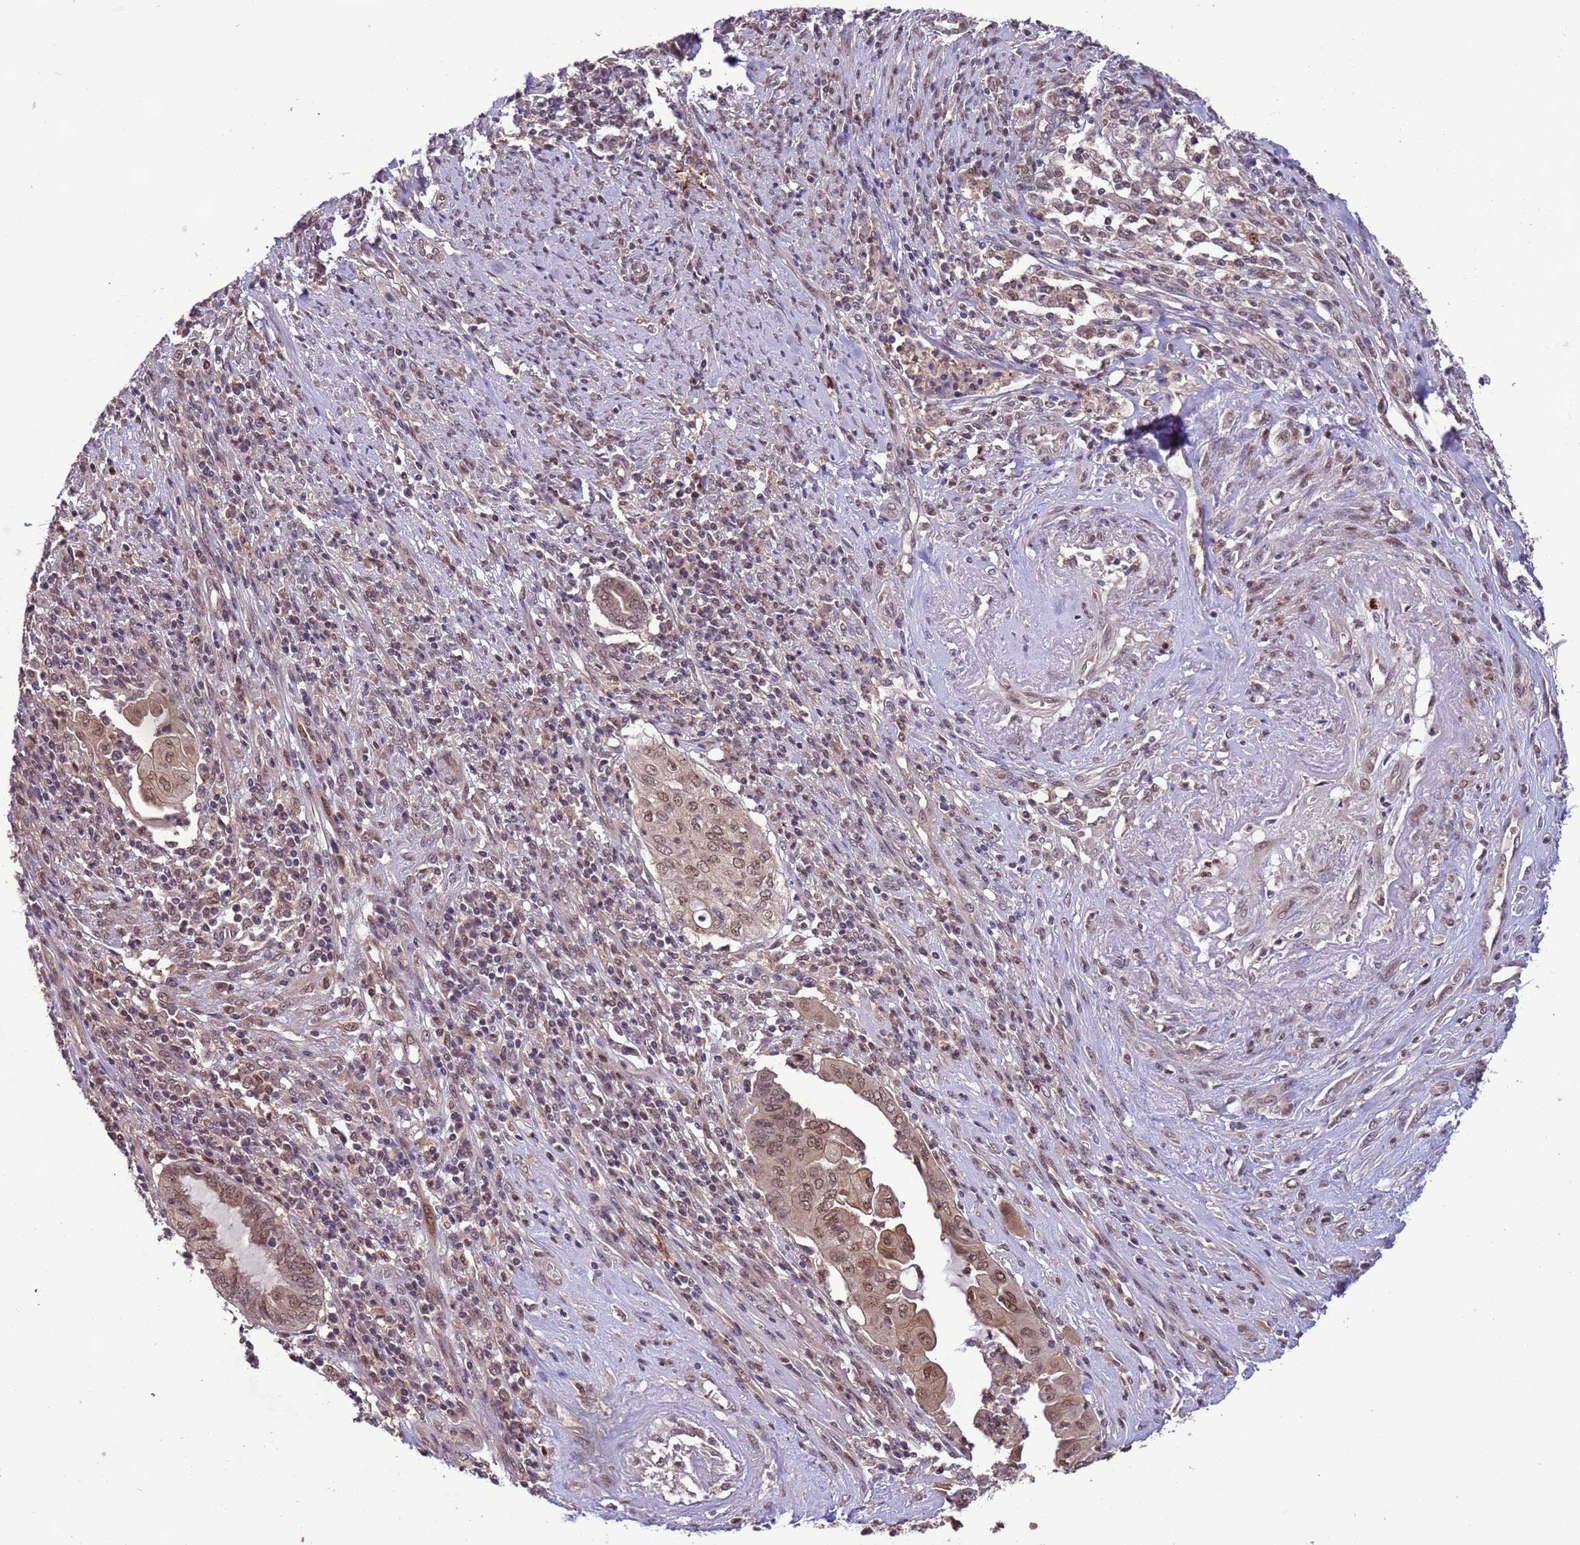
{"staining": {"intensity": "moderate", "quantity": "25%-75%", "location": "nuclear"}, "tissue": "endometrial cancer", "cell_type": "Tumor cells", "image_type": "cancer", "snomed": [{"axis": "morphology", "description": "Adenocarcinoma, NOS"}, {"axis": "topography", "description": "Uterus"}, {"axis": "topography", "description": "Endometrium"}], "caption": "Brown immunohistochemical staining in endometrial adenocarcinoma shows moderate nuclear positivity in approximately 25%-75% of tumor cells.", "gene": "ZBTB5", "patient": {"sex": "female", "age": 70}}